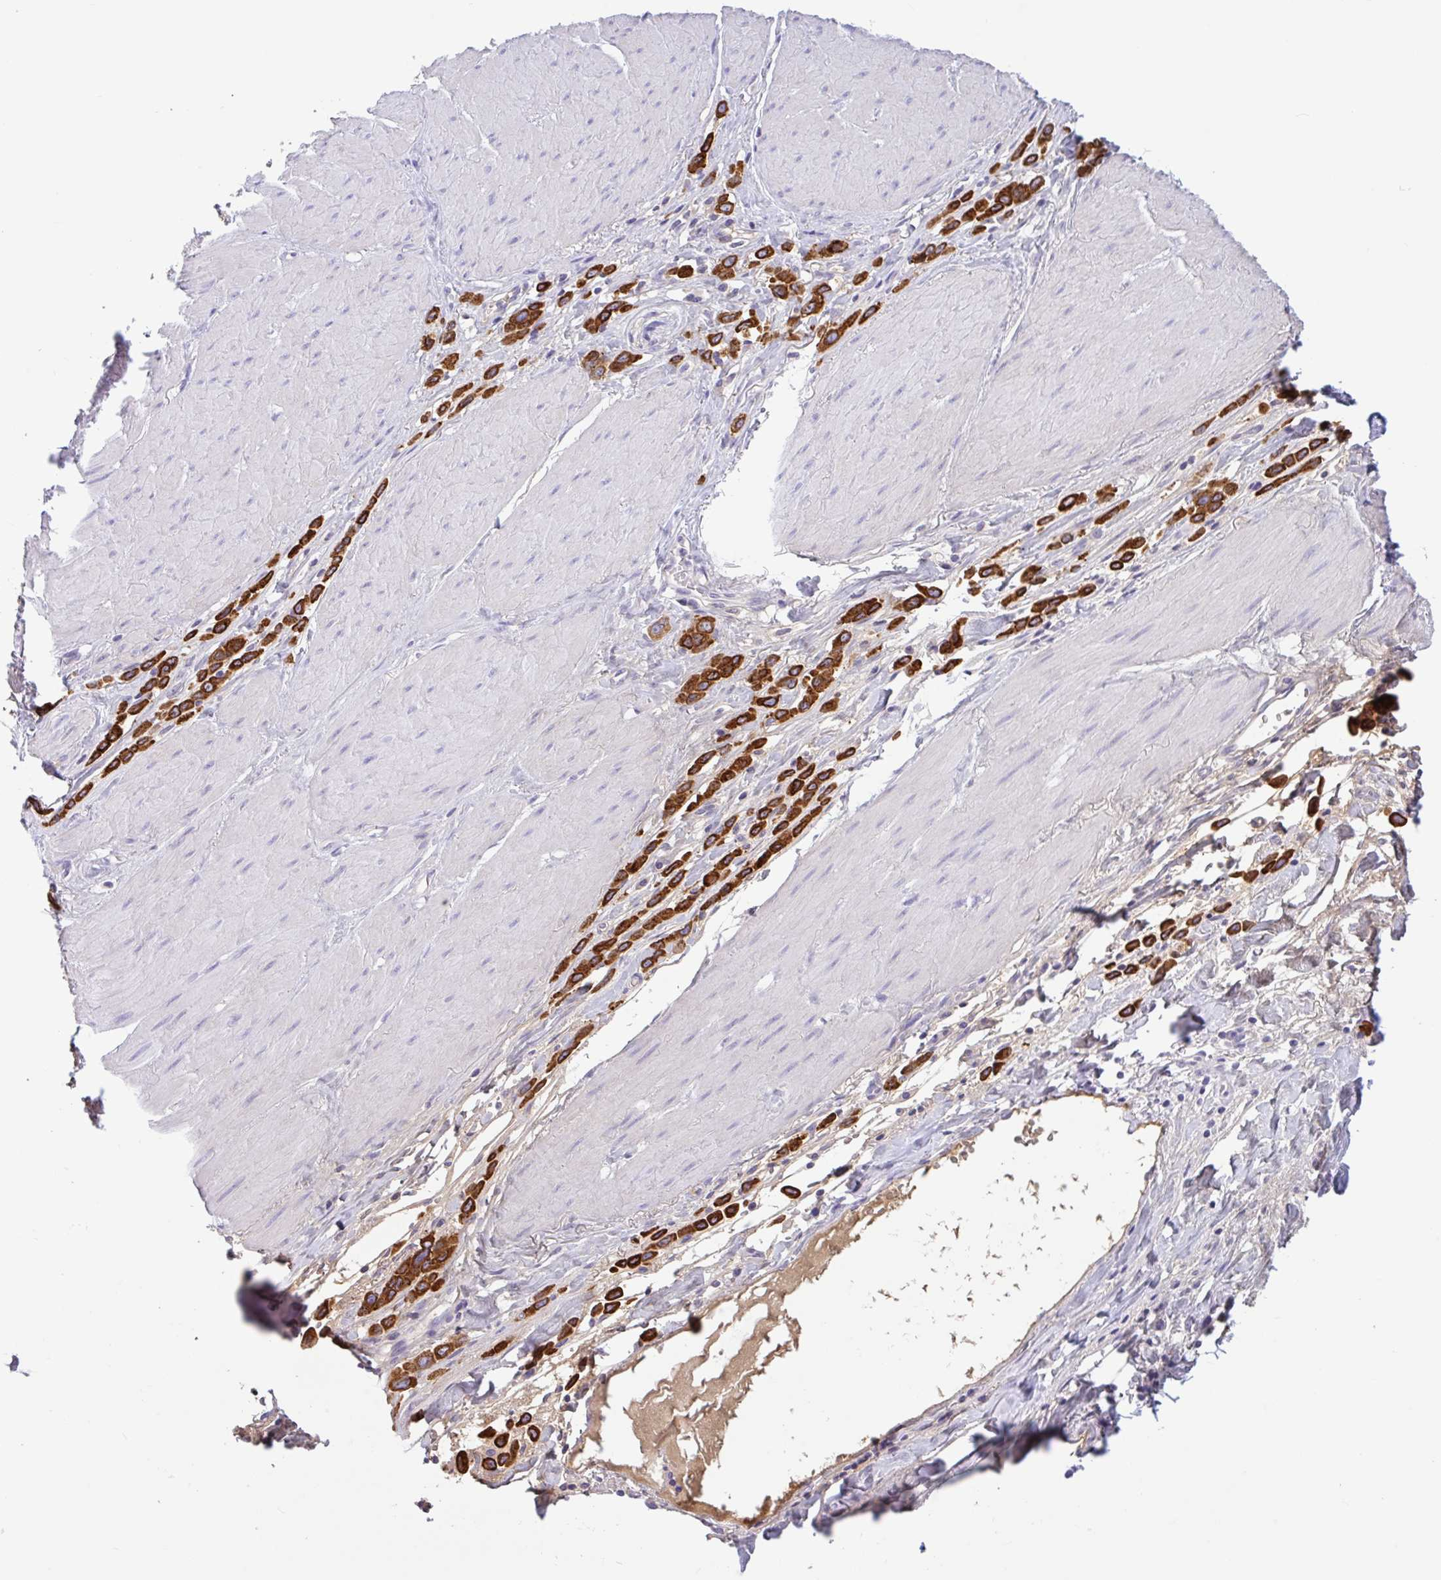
{"staining": {"intensity": "strong", "quantity": ">75%", "location": "cytoplasmic/membranous"}, "tissue": "stomach cancer", "cell_type": "Tumor cells", "image_type": "cancer", "snomed": [{"axis": "morphology", "description": "Adenocarcinoma, NOS"}, {"axis": "topography", "description": "Stomach"}], "caption": "Adenocarcinoma (stomach) tissue shows strong cytoplasmic/membranous positivity in approximately >75% of tumor cells, visualized by immunohistochemistry.", "gene": "CTSE", "patient": {"sex": "male", "age": 47}}